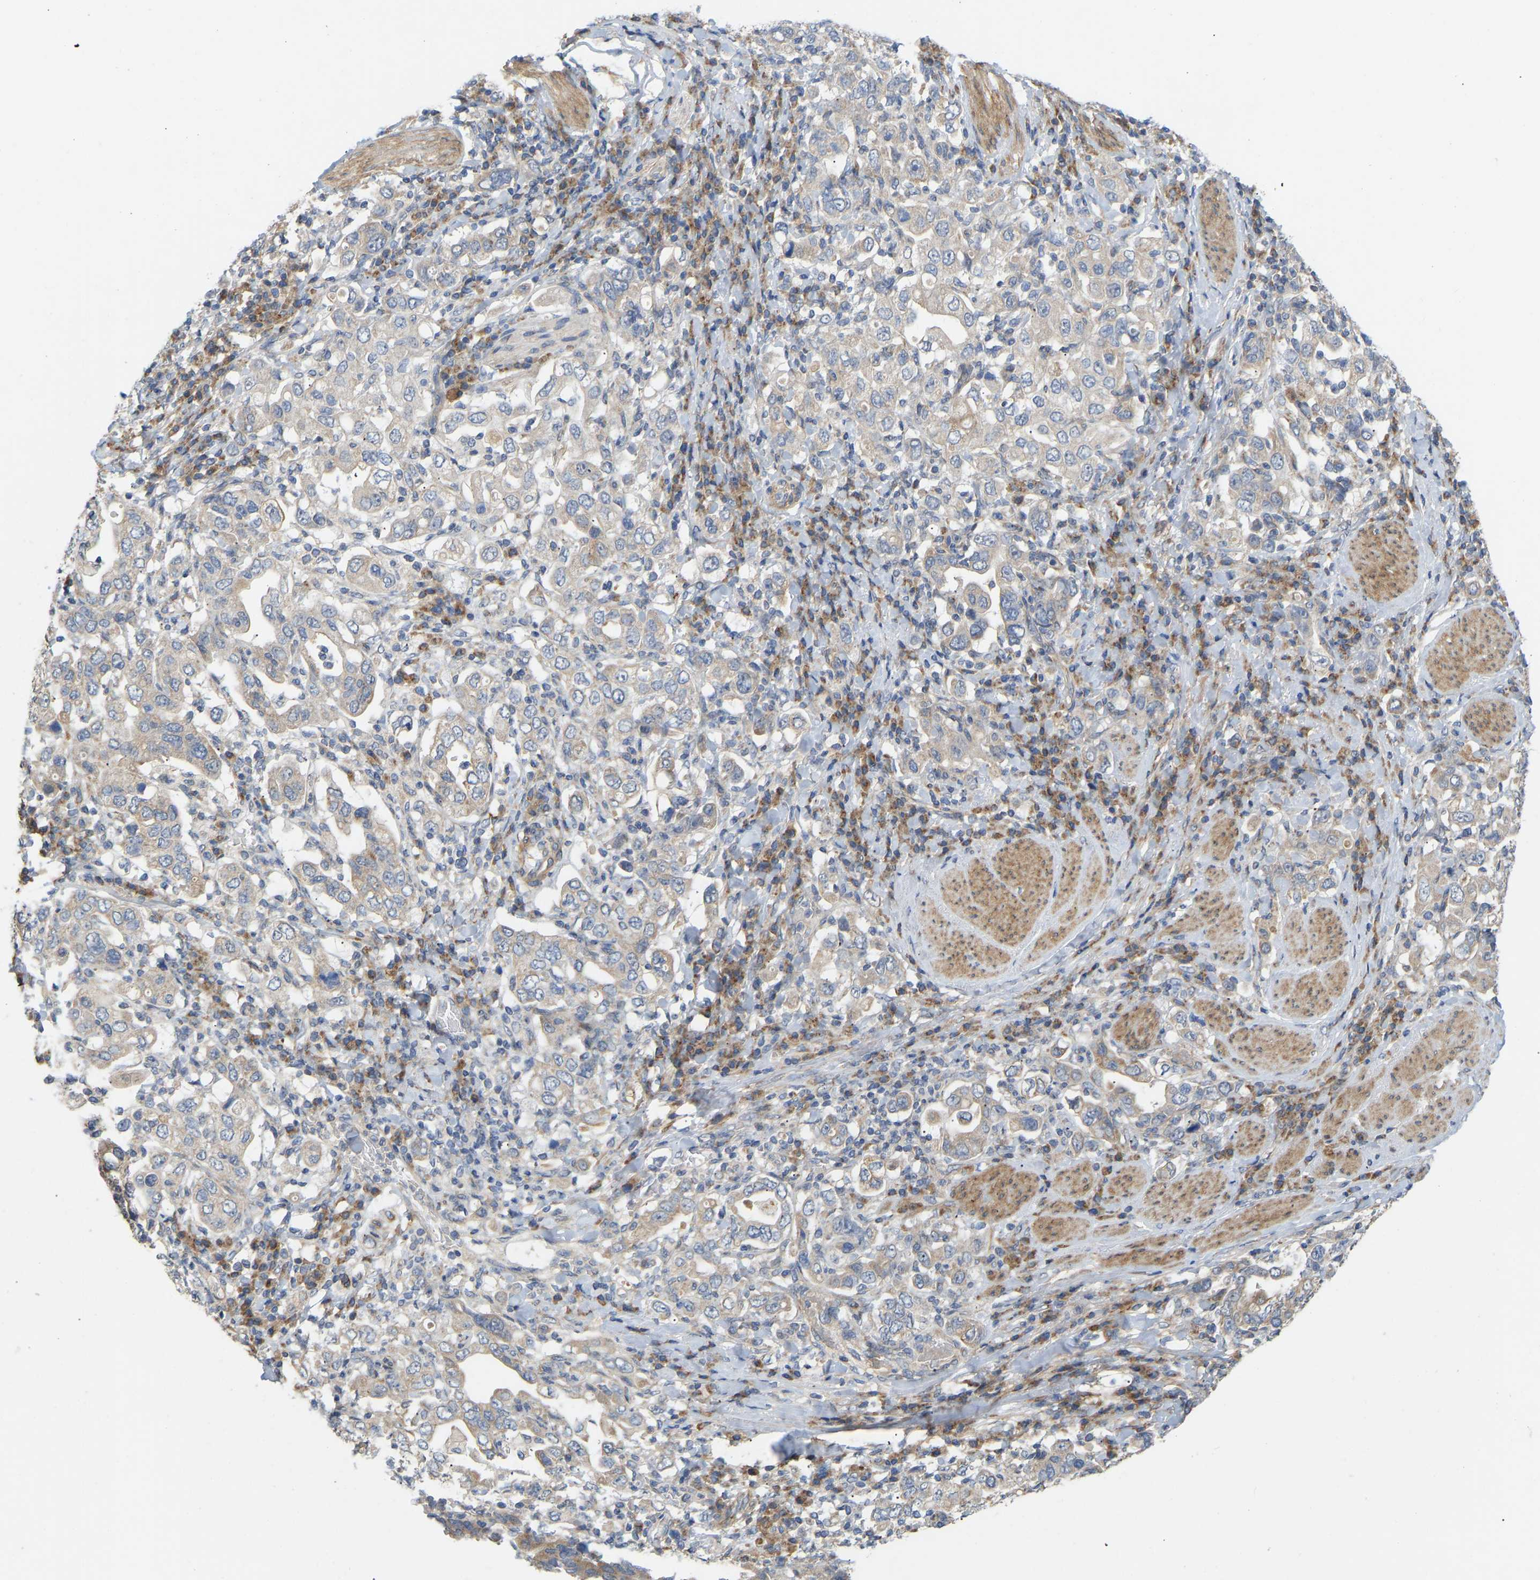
{"staining": {"intensity": "weak", "quantity": "25%-75%", "location": "cytoplasmic/membranous"}, "tissue": "stomach cancer", "cell_type": "Tumor cells", "image_type": "cancer", "snomed": [{"axis": "morphology", "description": "Adenocarcinoma, NOS"}, {"axis": "topography", "description": "Stomach, upper"}], "caption": "A histopathology image showing weak cytoplasmic/membranous staining in approximately 25%-75% of tumor cells in adenocarcinoma (stomach), as visualized by brown immunohistochemical staining.", "gene": "HACD2", "patient": {"sex": "male", "age": 62}}